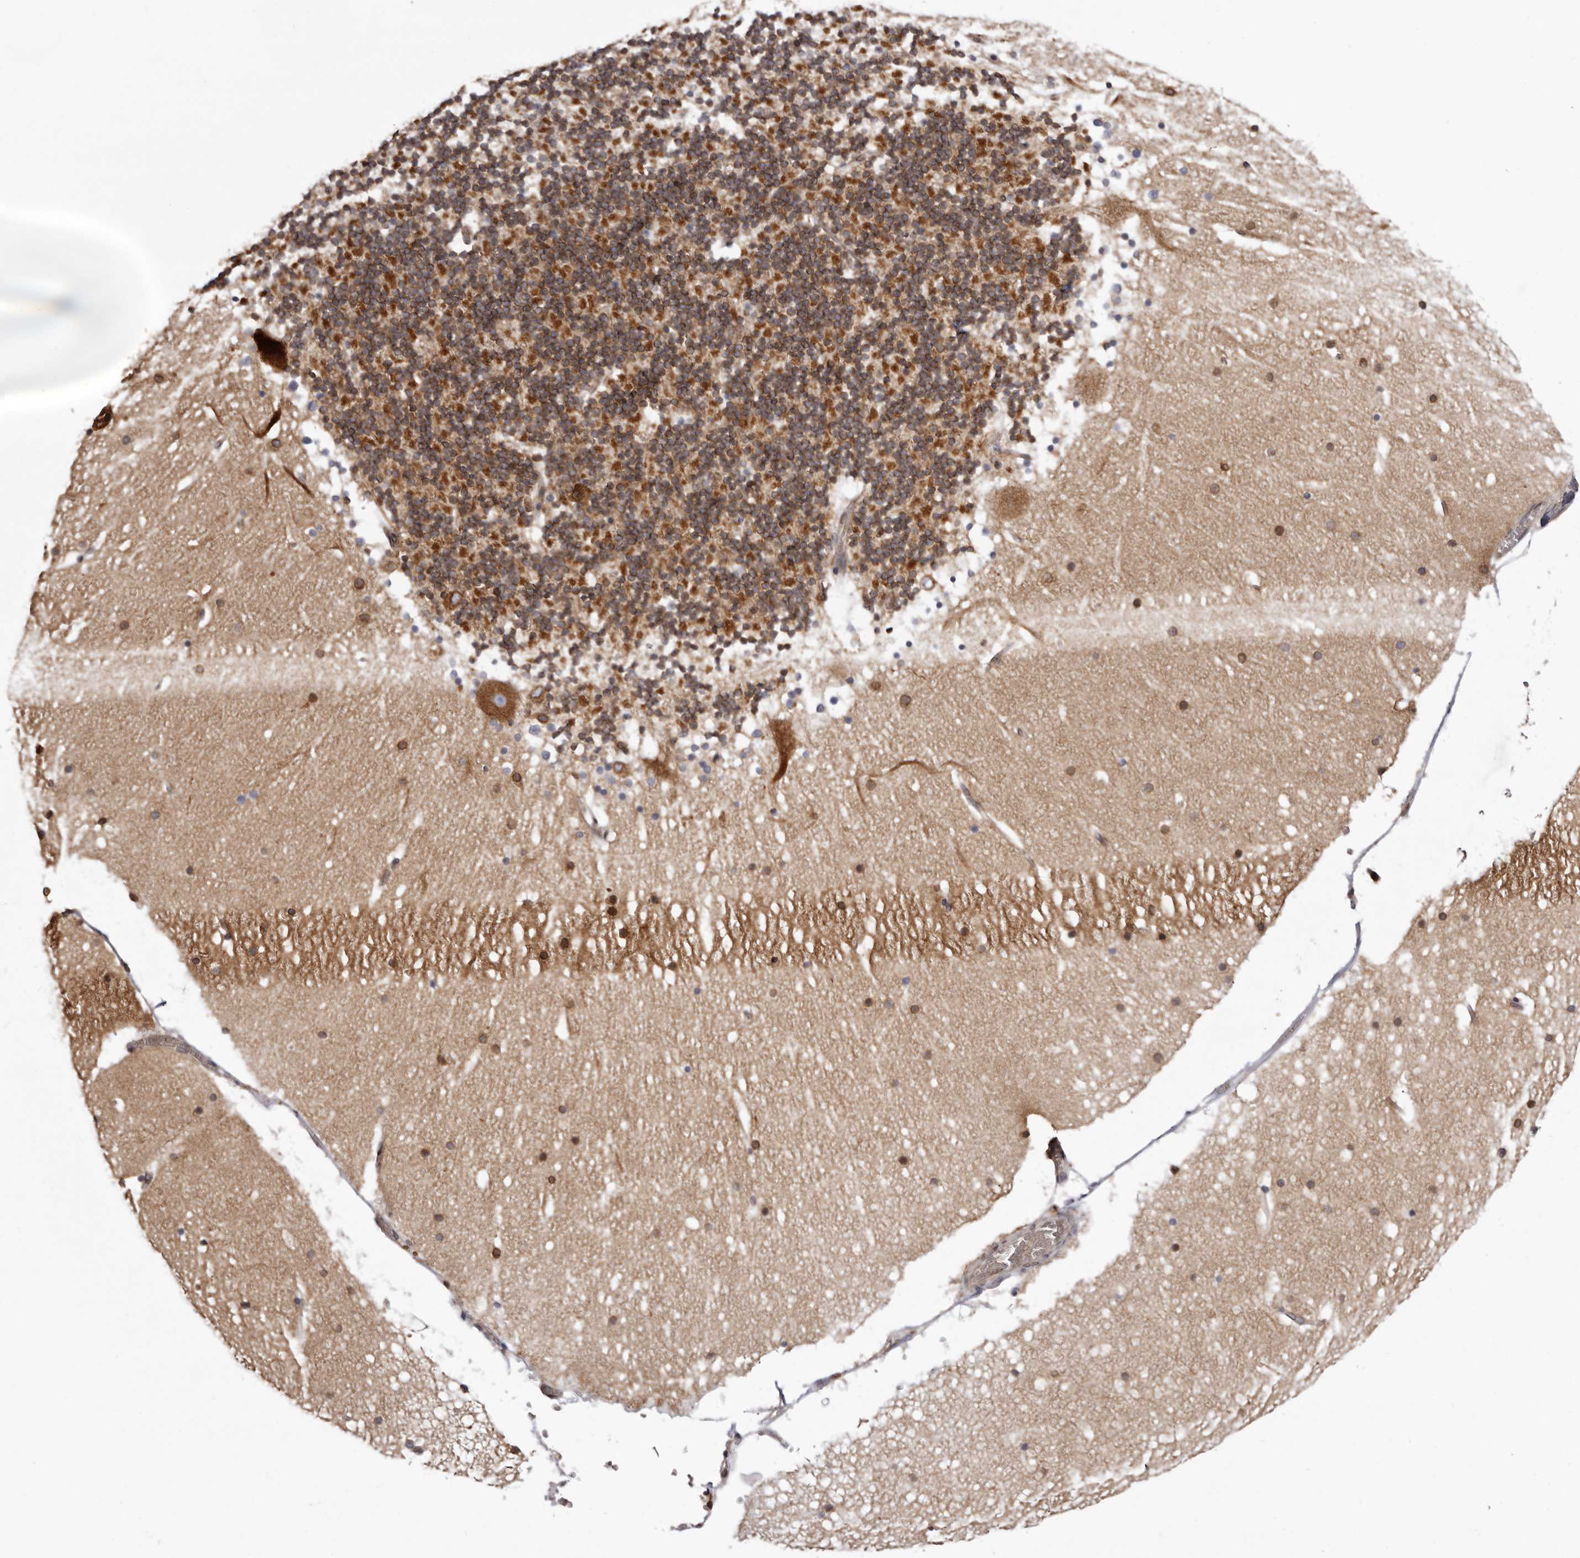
{"staining": {"intensity": "strong", "quantity": ">75%", "location": "cytoplasmic/membranous"}, "tissue": "cerebellum", "cell_type": "Cells in granular layer", "image_type": "normal", "snomed": [{"axis": "morphology", "description": "Normal tissue, NOS"}, {"axis": "topography", "description": "Cerebellum"}], "caption": "Cells in granular layer reveal high levels of strong cytoplasmic/membranous positivity in approximately >75% of cells in unremarkable human cerebellum. Ihc stains the protein of interest in brown and the nuclei are stained blue.", "gene": "C4orf3", "patient": {"sex": "male", "age": 57}}